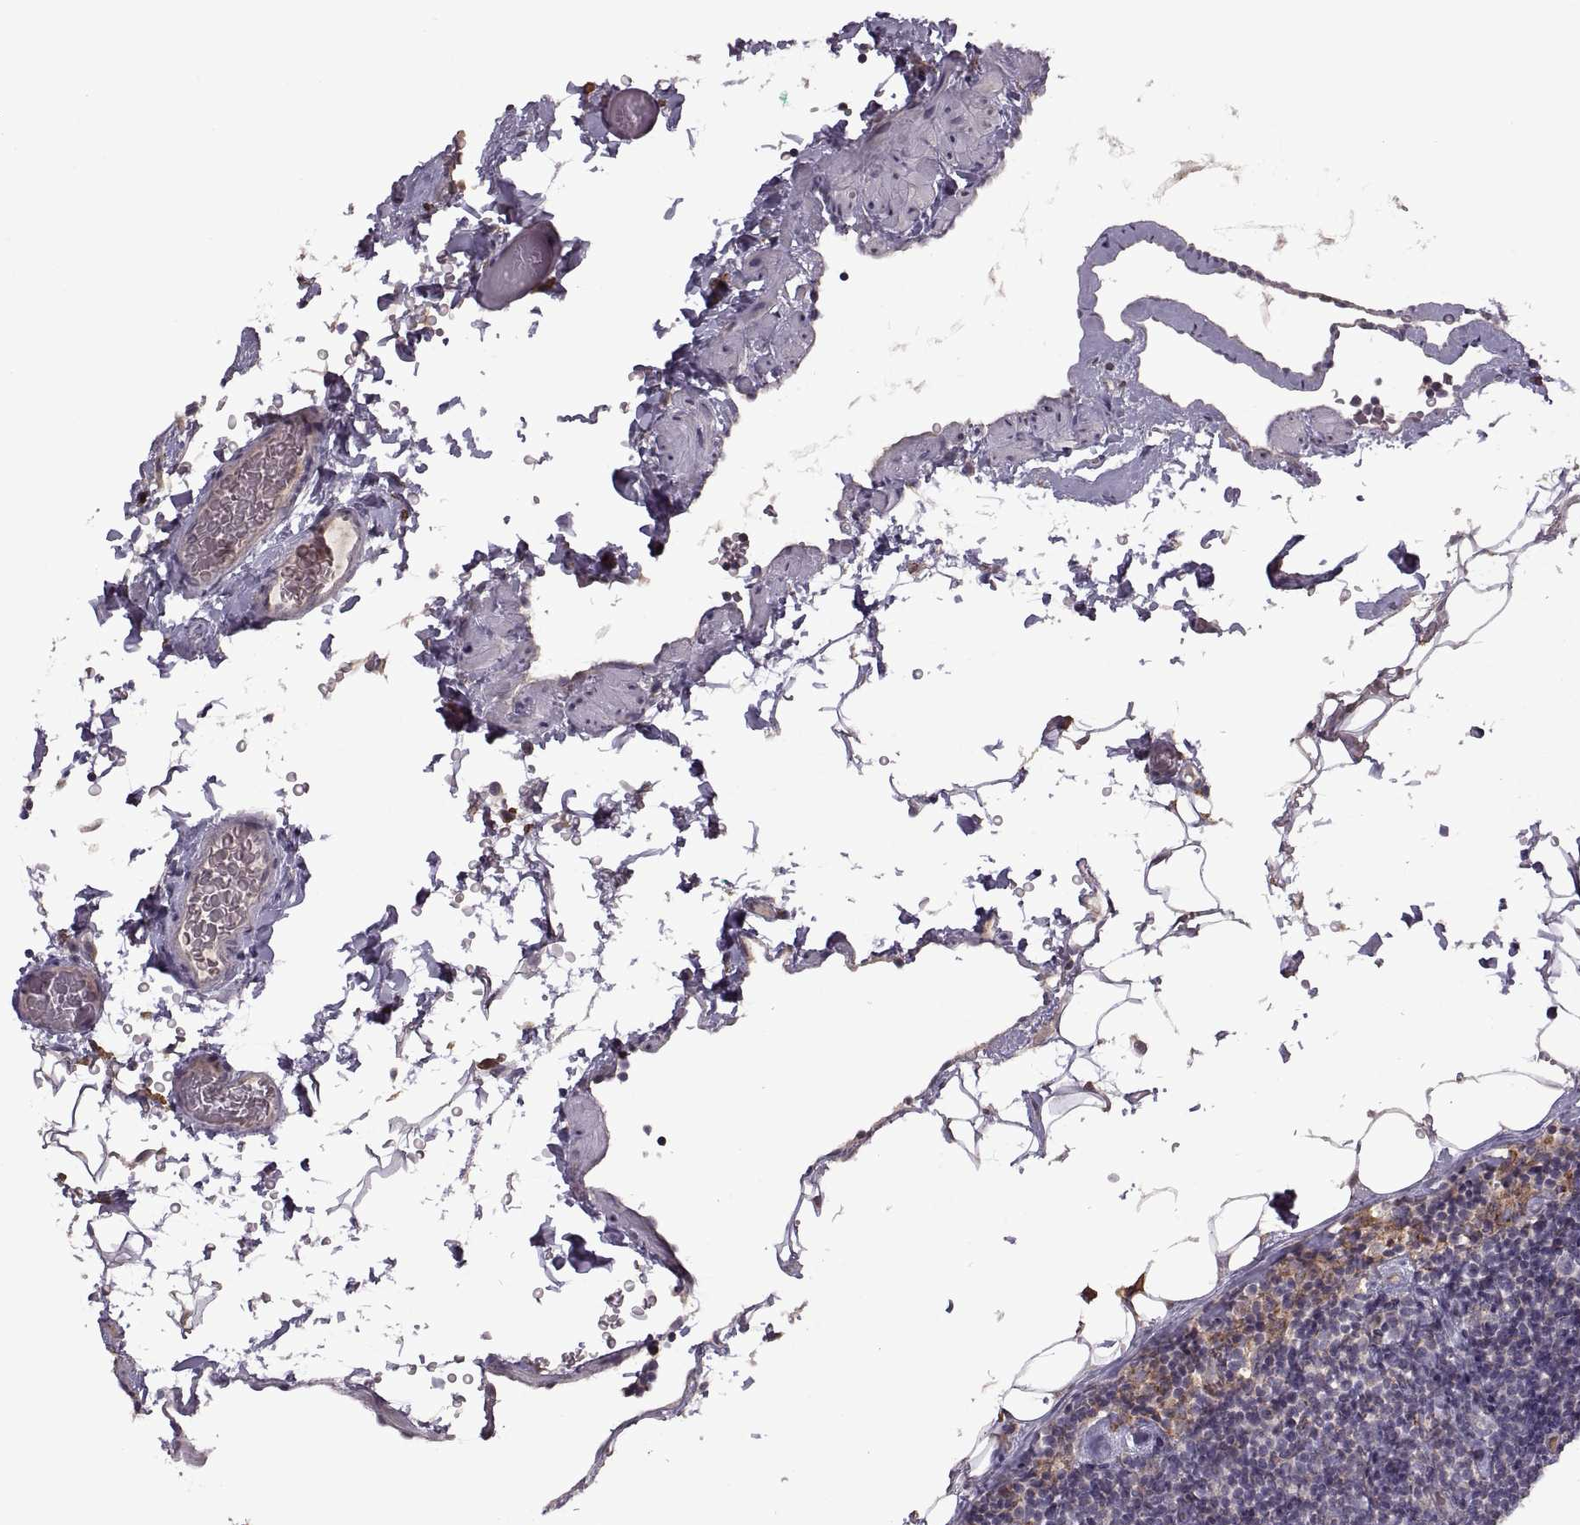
{"staining": {"intensity": "negative", "quantity": "none", "location": "none"}, "tissue": "lymphoma", "cell_type": "Tumor cells", "image_type": "cancer", "snomed": [{"axis": "morphology", "description": "Malignant lymphoma, non-Hodgkin's type, Low grade"}, {"axis": "topography", "description": "Lymph node"}], "caption": "High magnification brightfield microscopy of malignant lymphoma, non-Hodgkin's type (low-grade) stained with DAB (brown) and counterstained with hematoxylin (blue): tumor cells show no significant positivity. Brightfield microscopy of immunohistochemistry (IHC) stained with DAB (3,3'-diaminobenzidine) (brown) and hematoxylin (blue), captured at high magnification.", "gene": "PIERCE1", "patient": {"sex": "male", "age": 81}}